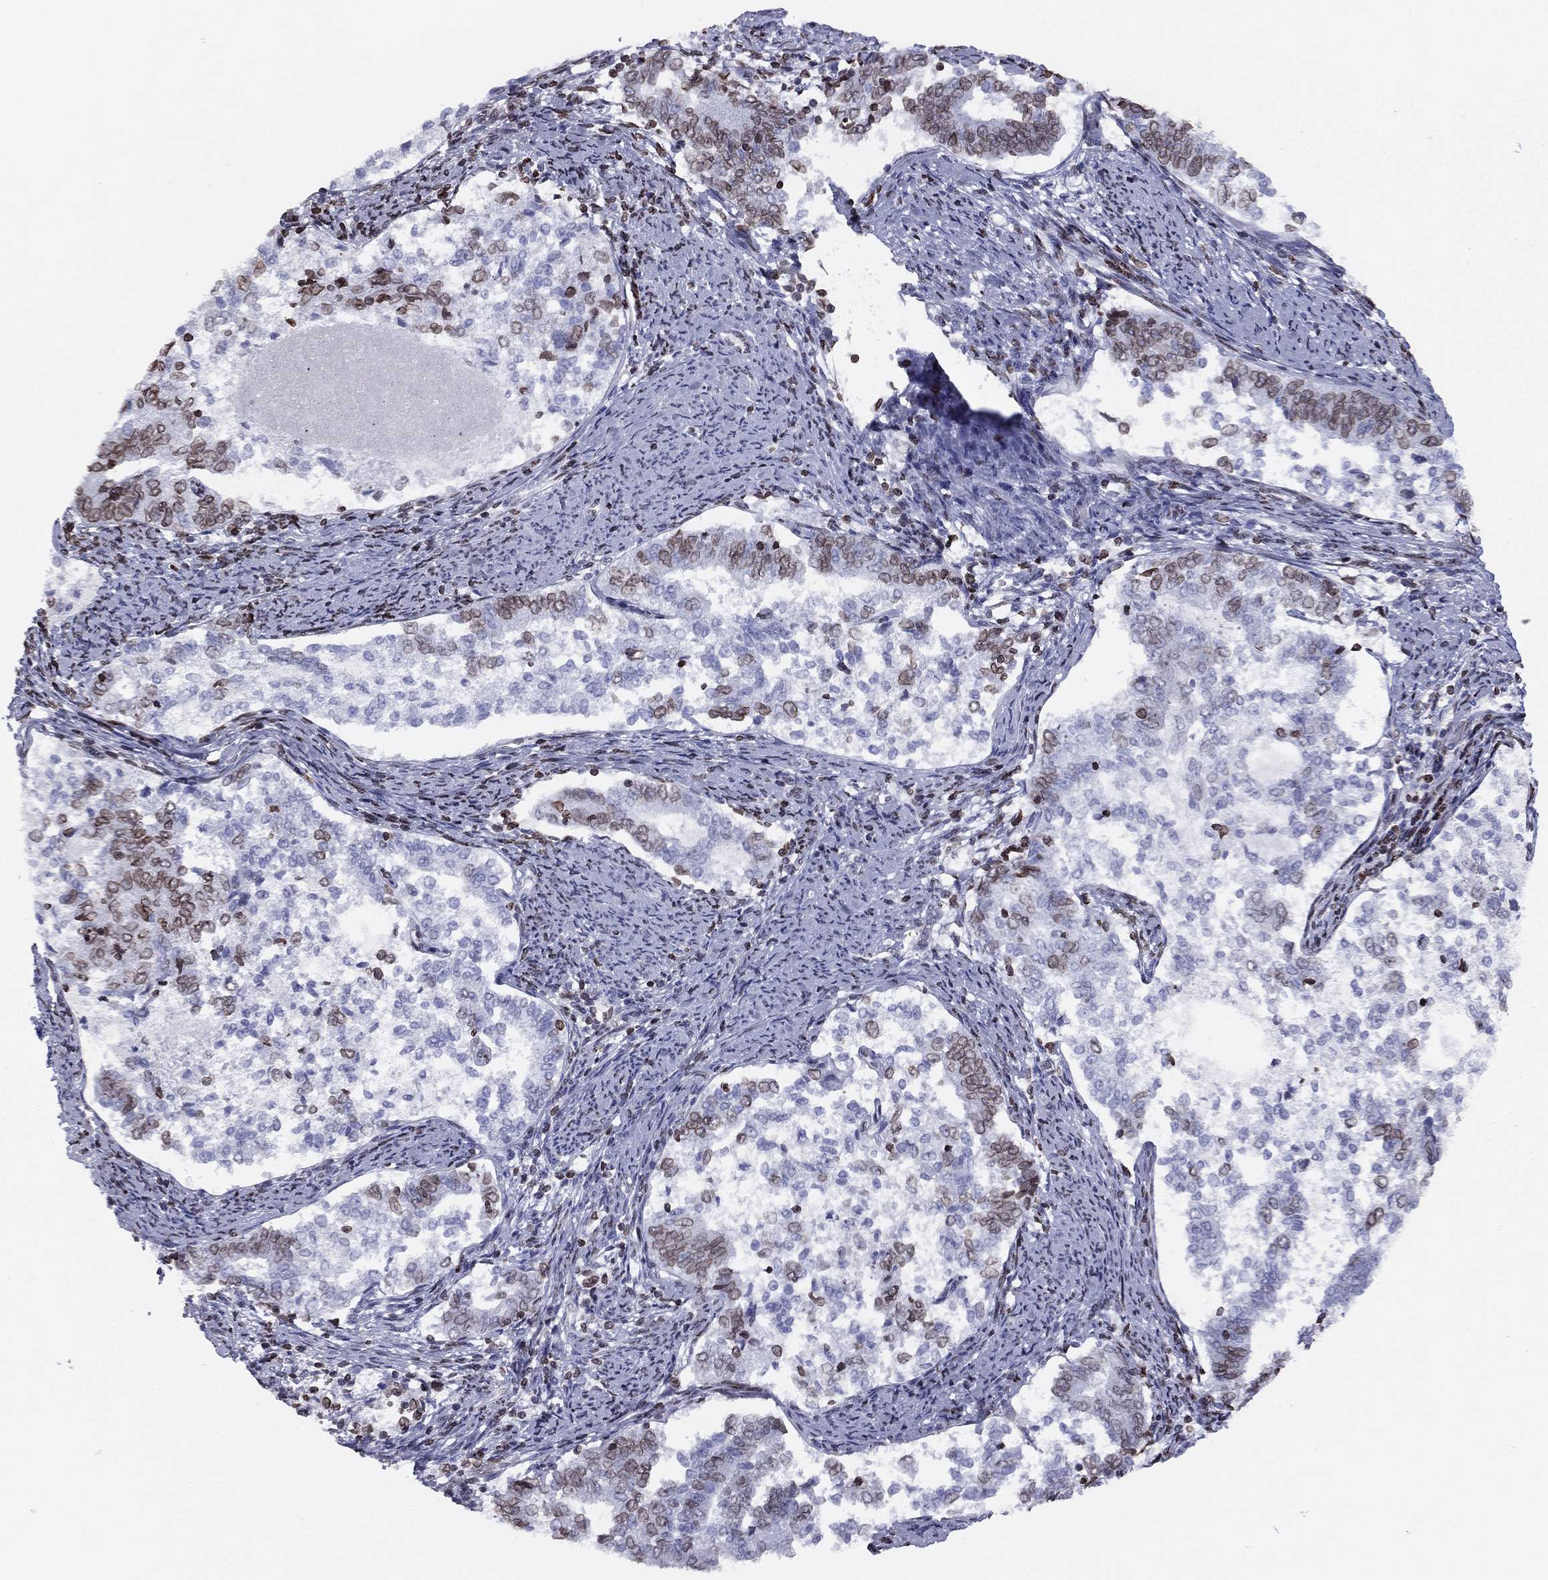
{"staining": {"intensity": "moderate", "quantity": "25%-75%", "location": "cytoplasmic/membranous,nuclear"}, "tissue": "endometrial cancer", "cell_type": "Tumor cells", "image_type": "cancer", "snomed": [{"axis": "morphology", "description": "Adenocarcinoma, NOS"}, {"axis": "topography", "description": "Endometrium"}], "caption": "High-magnification brightfield microscopy of endometrial cancer stained with DAB (3,3'-diaminobenzidine) (brown) and counterstained with hematoxylin (blue). tumor cells exhibit moderate cytoplasmic/membranous and nuclear expression is appreciated in about25%-75% of cells. The staining was performed using DAB (3,3'-diaminobenzidine), with brown indicating positive protein expression. Nuclei are stained blue with hematoxylin.", "gene": "ESPL1", "patient": {"sex": "female", "age": 65}}